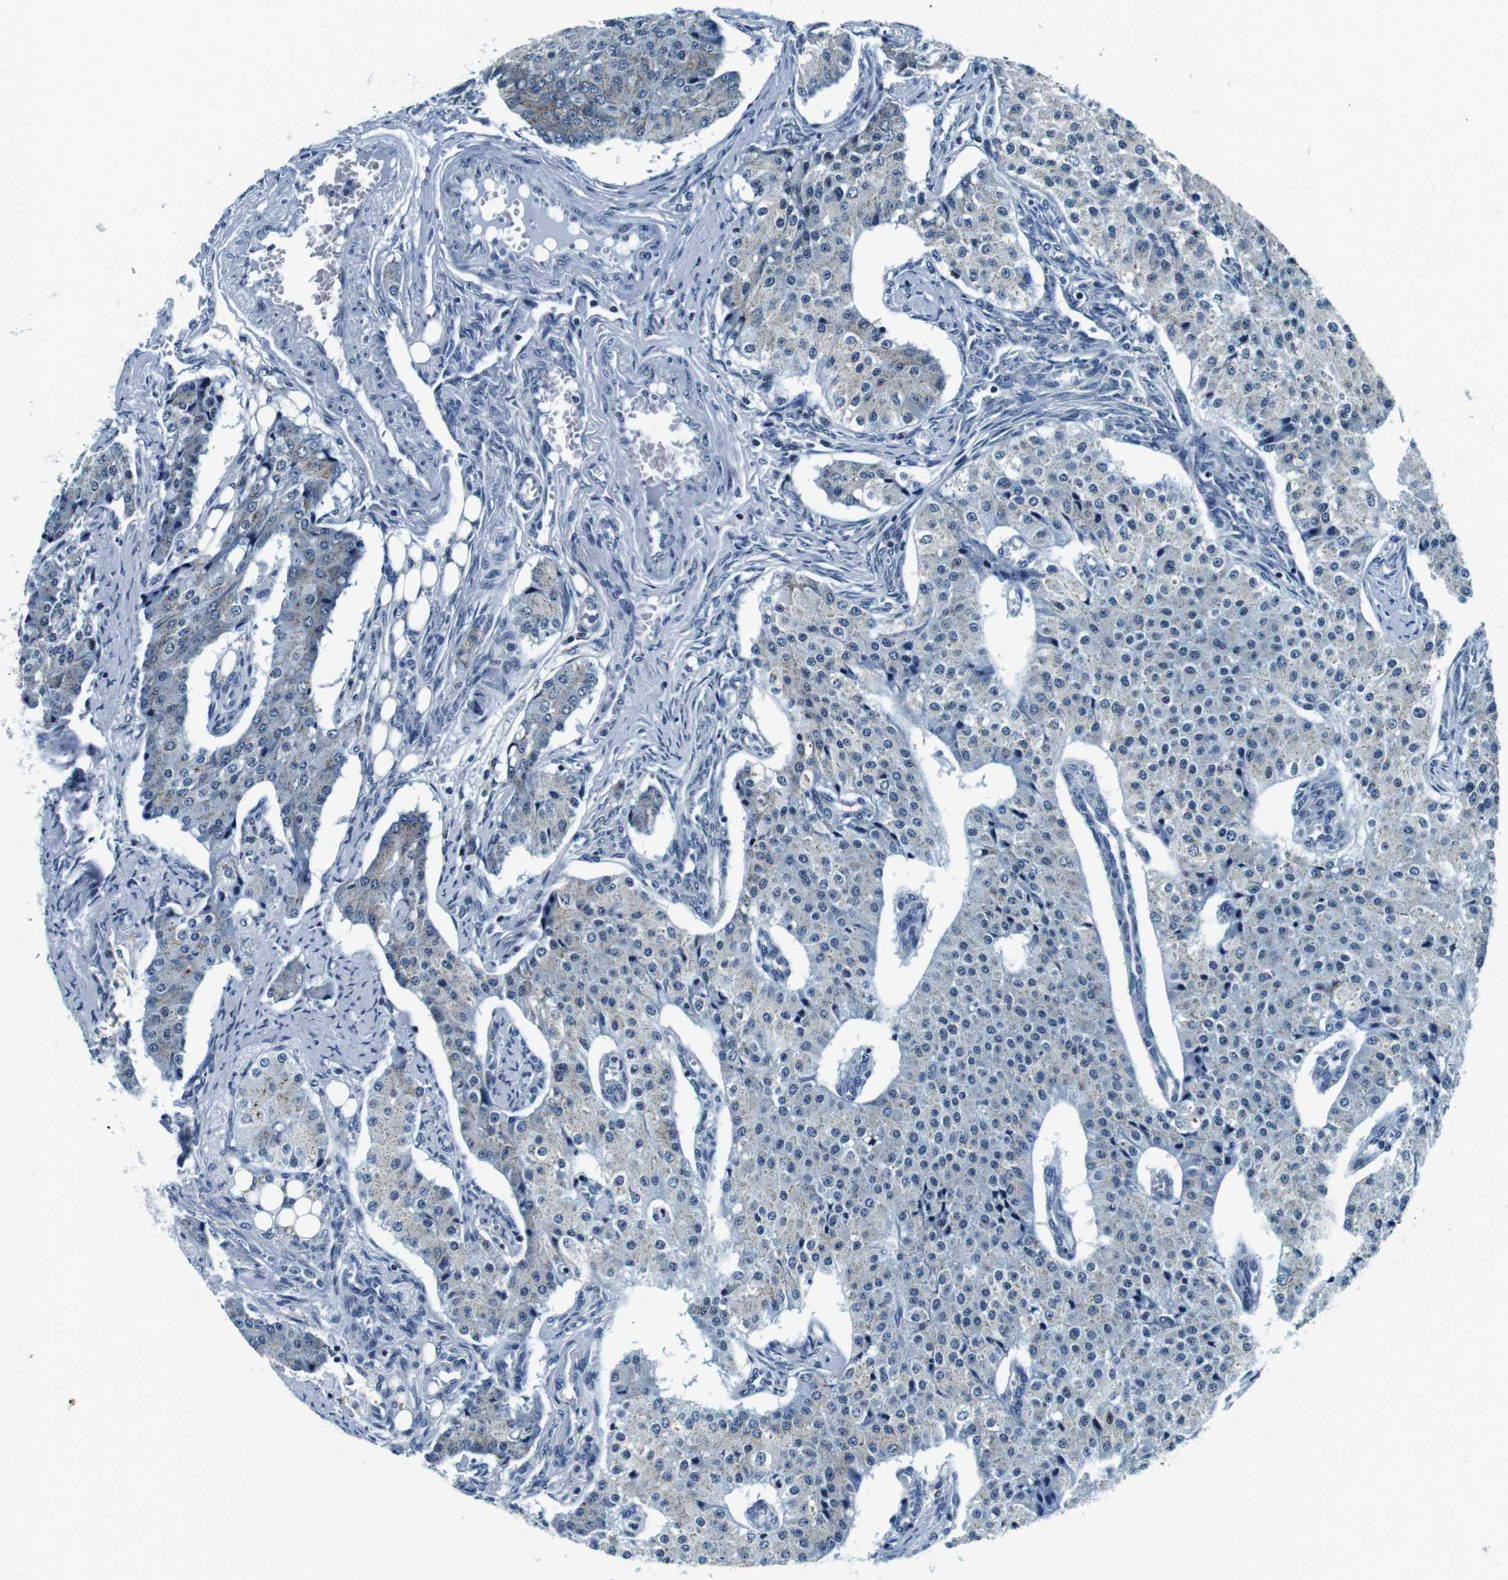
{"staining": {"intensity": "negative", "quantity": "none", "location": "none"}, "tissue": "carcinoid", "cell_type": "Tumor cells", "image_type": "cancer", "snomed": [{"axis": "morphology", "description": "Carcinoid, malignant, NOS"}, {"axis": "topography", "description": "Colon"}], "caption": "There is no significant expression in tumor cells of carcinoid.", "gene": "FAR2", "patient": {"sex": "female", "age": 52}}